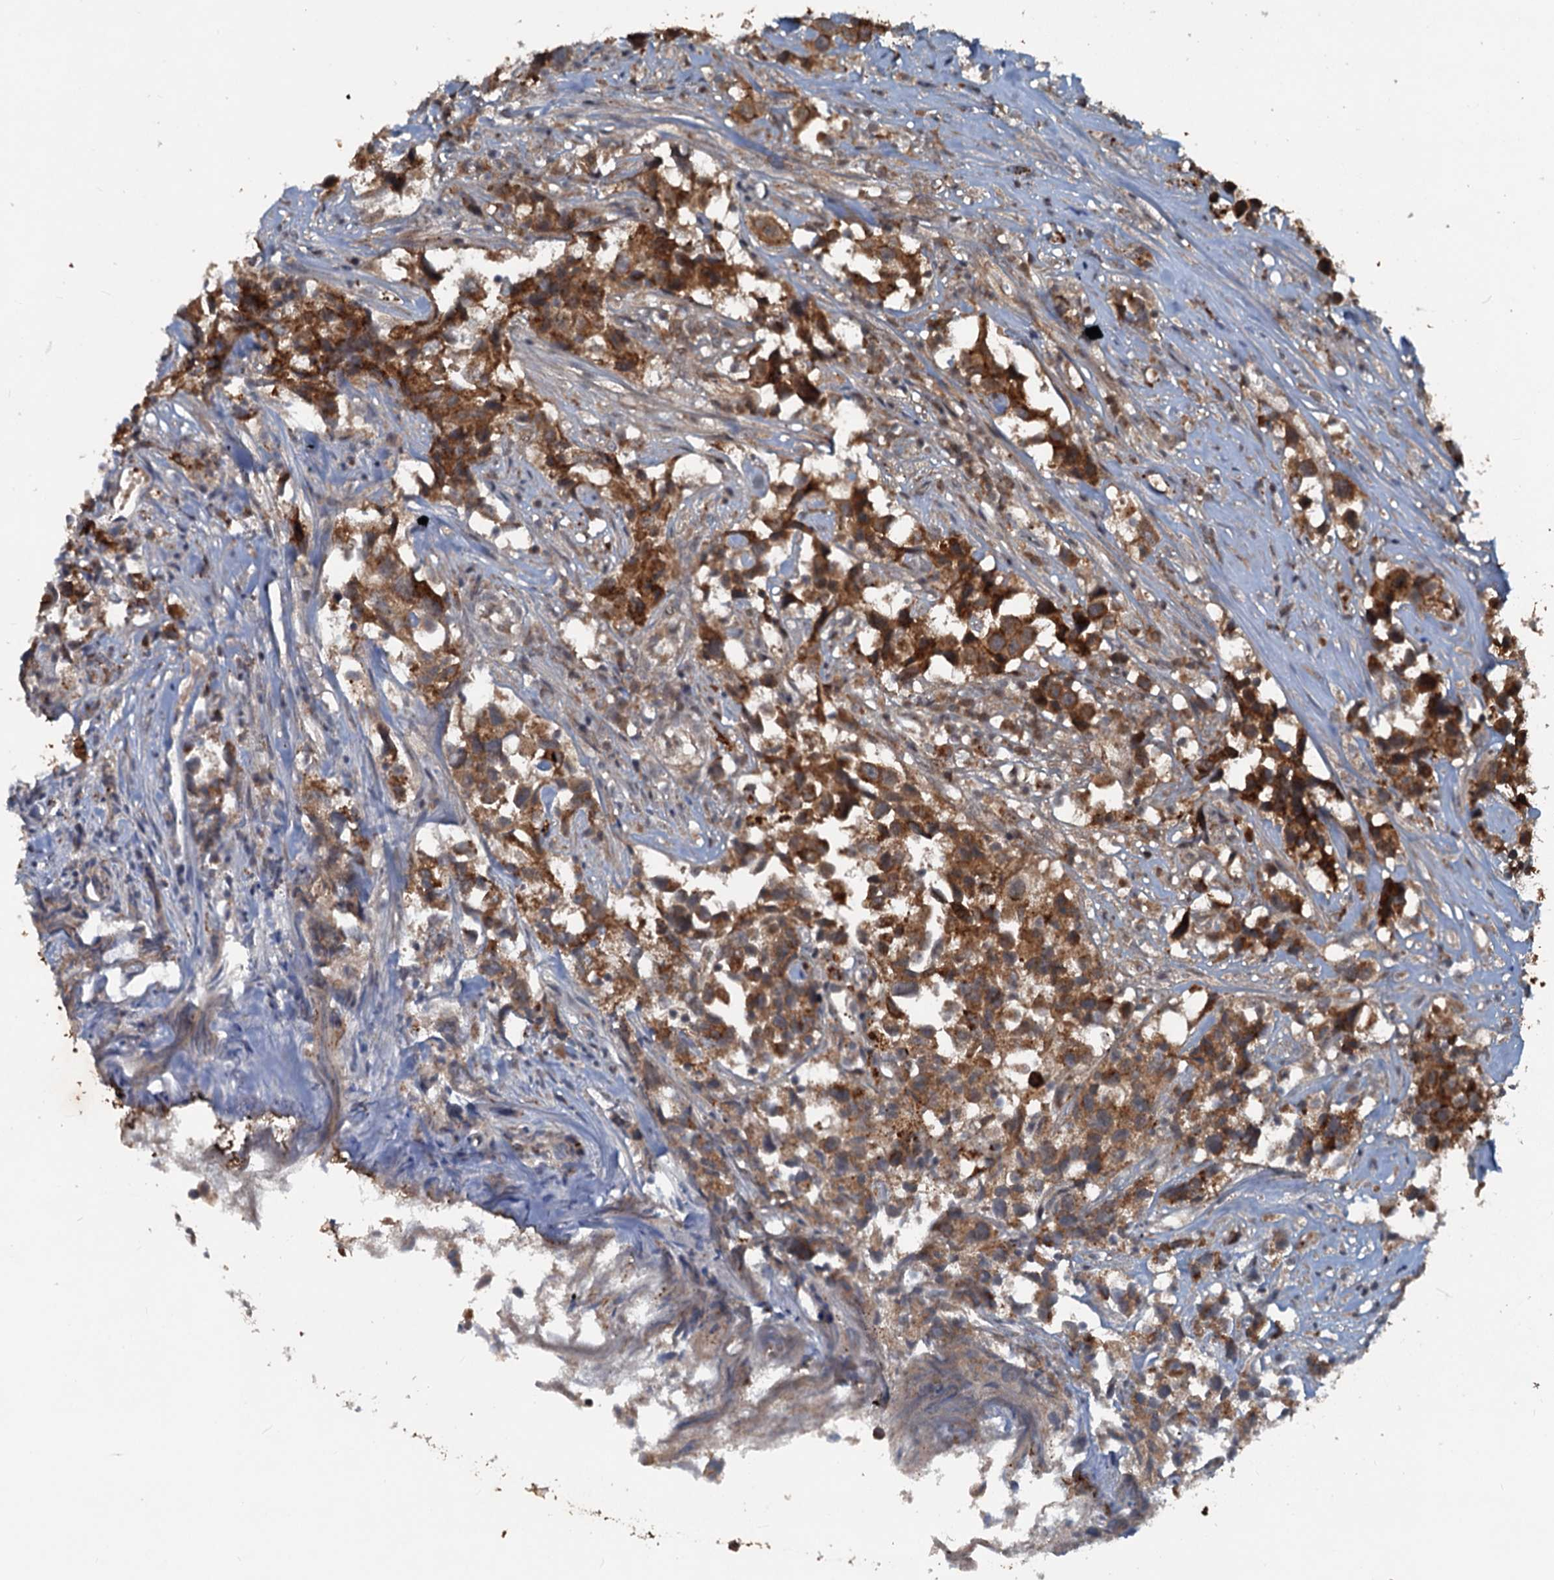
{"staining": {"intensity": "moderate", "quantity": ">75%", "location": "cytoplasmic/membranous"}, "tissue": "urothelial cancer", "cell_type": "Tumor cells", "image_type": "cancer", "snomed": [{"axis": "morphology", "description": "Urothelial carcinoma, High grade"}, {"axis": "topography", "description": "Urinary bladder"}], "caption": "A micrograph showing moderate cytoplasmic/membranous expression in approximately >75% of tumor cells in urothelial cancer, as visualized by brown immunohistochemical staining.", "gene": "N4BP2L2", "patient": {"sex": "female", "age": 75}}